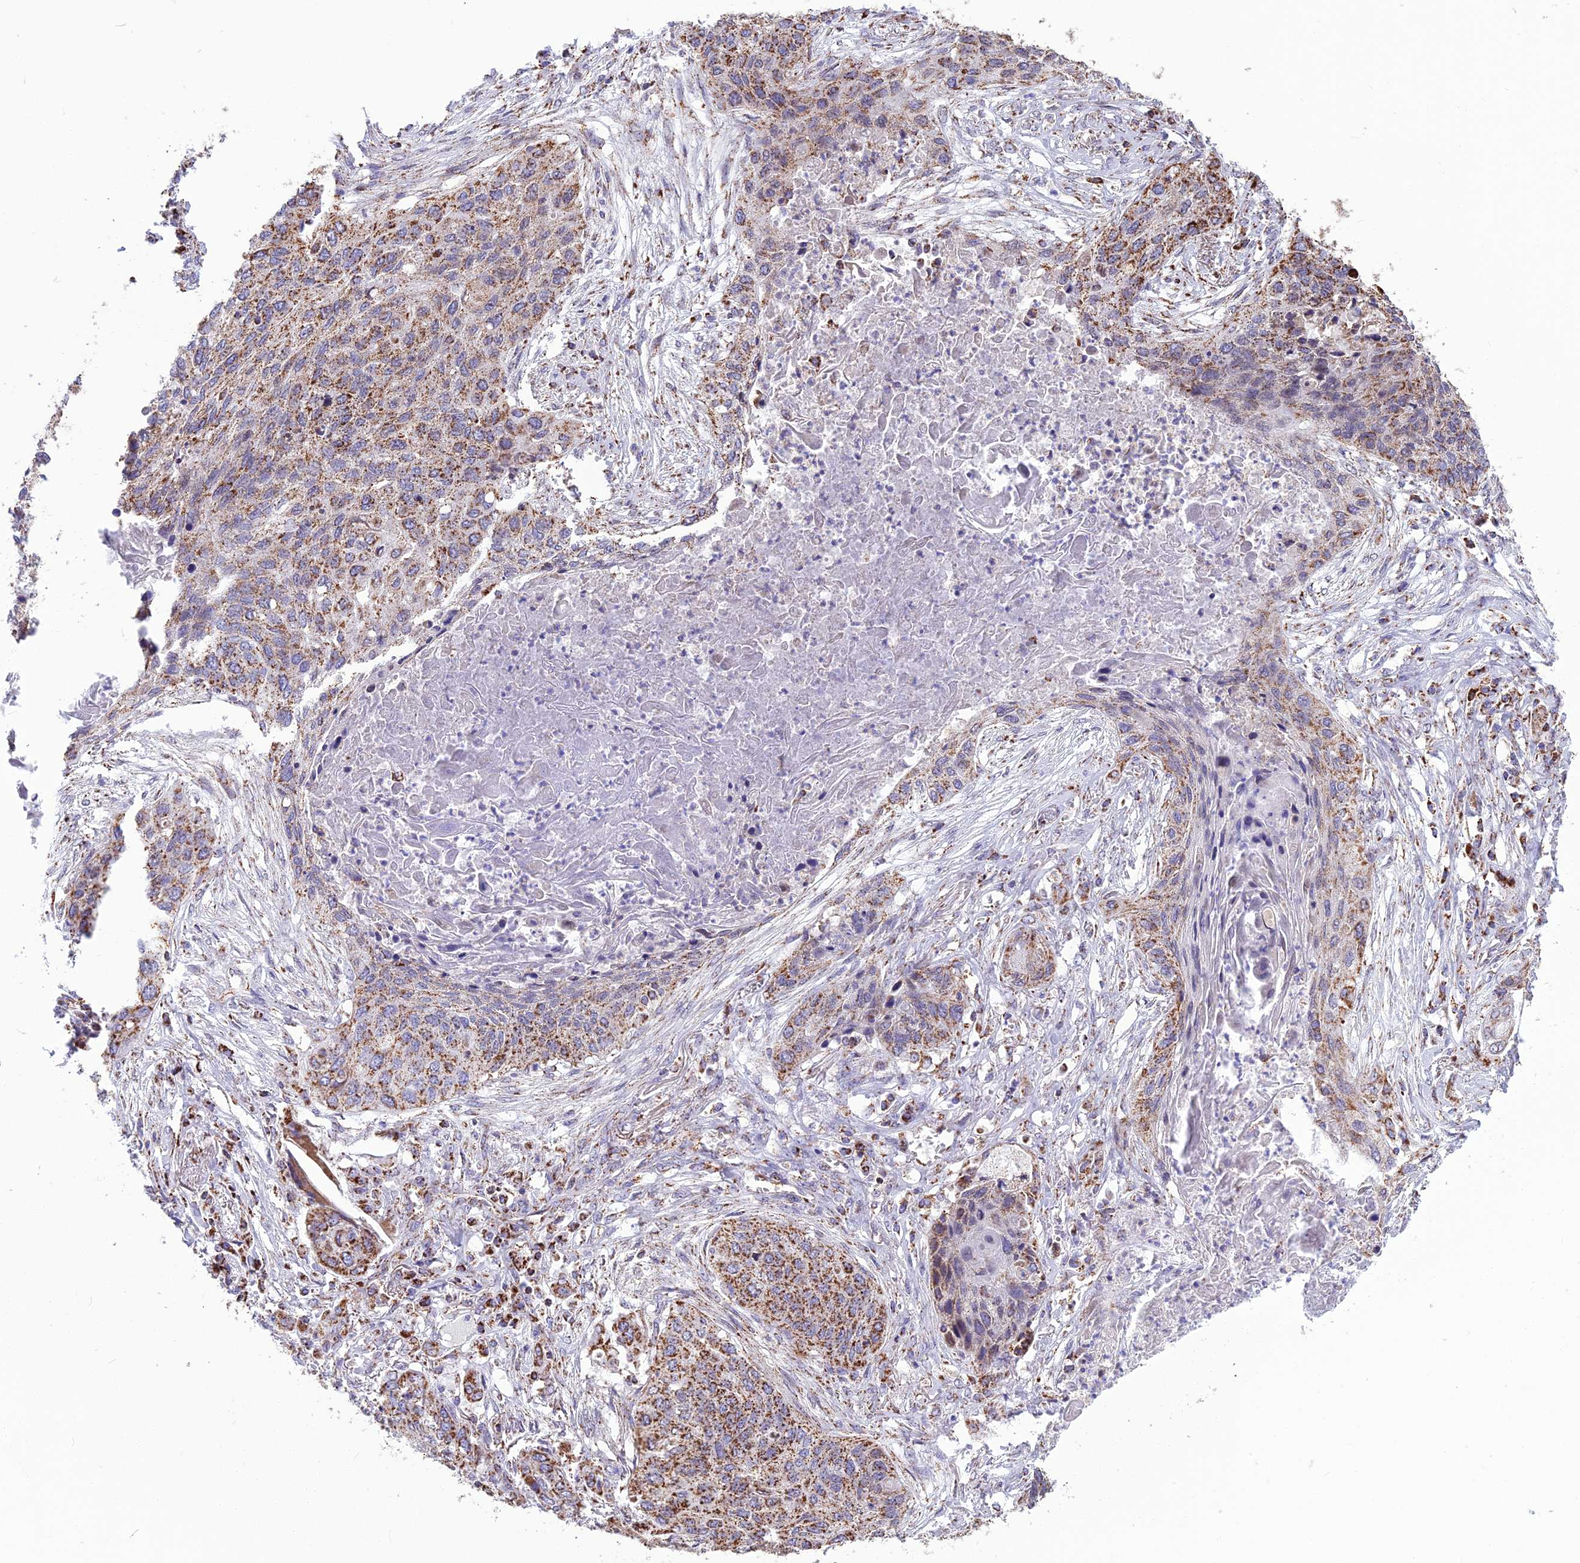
{"staining": {"intensity": "moderate", "quantity": ">75%", "location": "cytoplasmic/membranous"}, "tissue": "lung cancer", "cell_type": "Tumor cells", "image_type": "cancer", "snomed": [{"axis": "morphology", "description": "Squamous cell carcinoma, NOS"}, {"axis": "topography", "description": "Lung"}], "caption": "The image reveals a brown stain indicating the presence of a protein in the cytoplasmic/membranous of tumor cells in squamous cell carcinoma (lung).", "gene": "CS", "patient": {"sex": "female", "age": 63}}